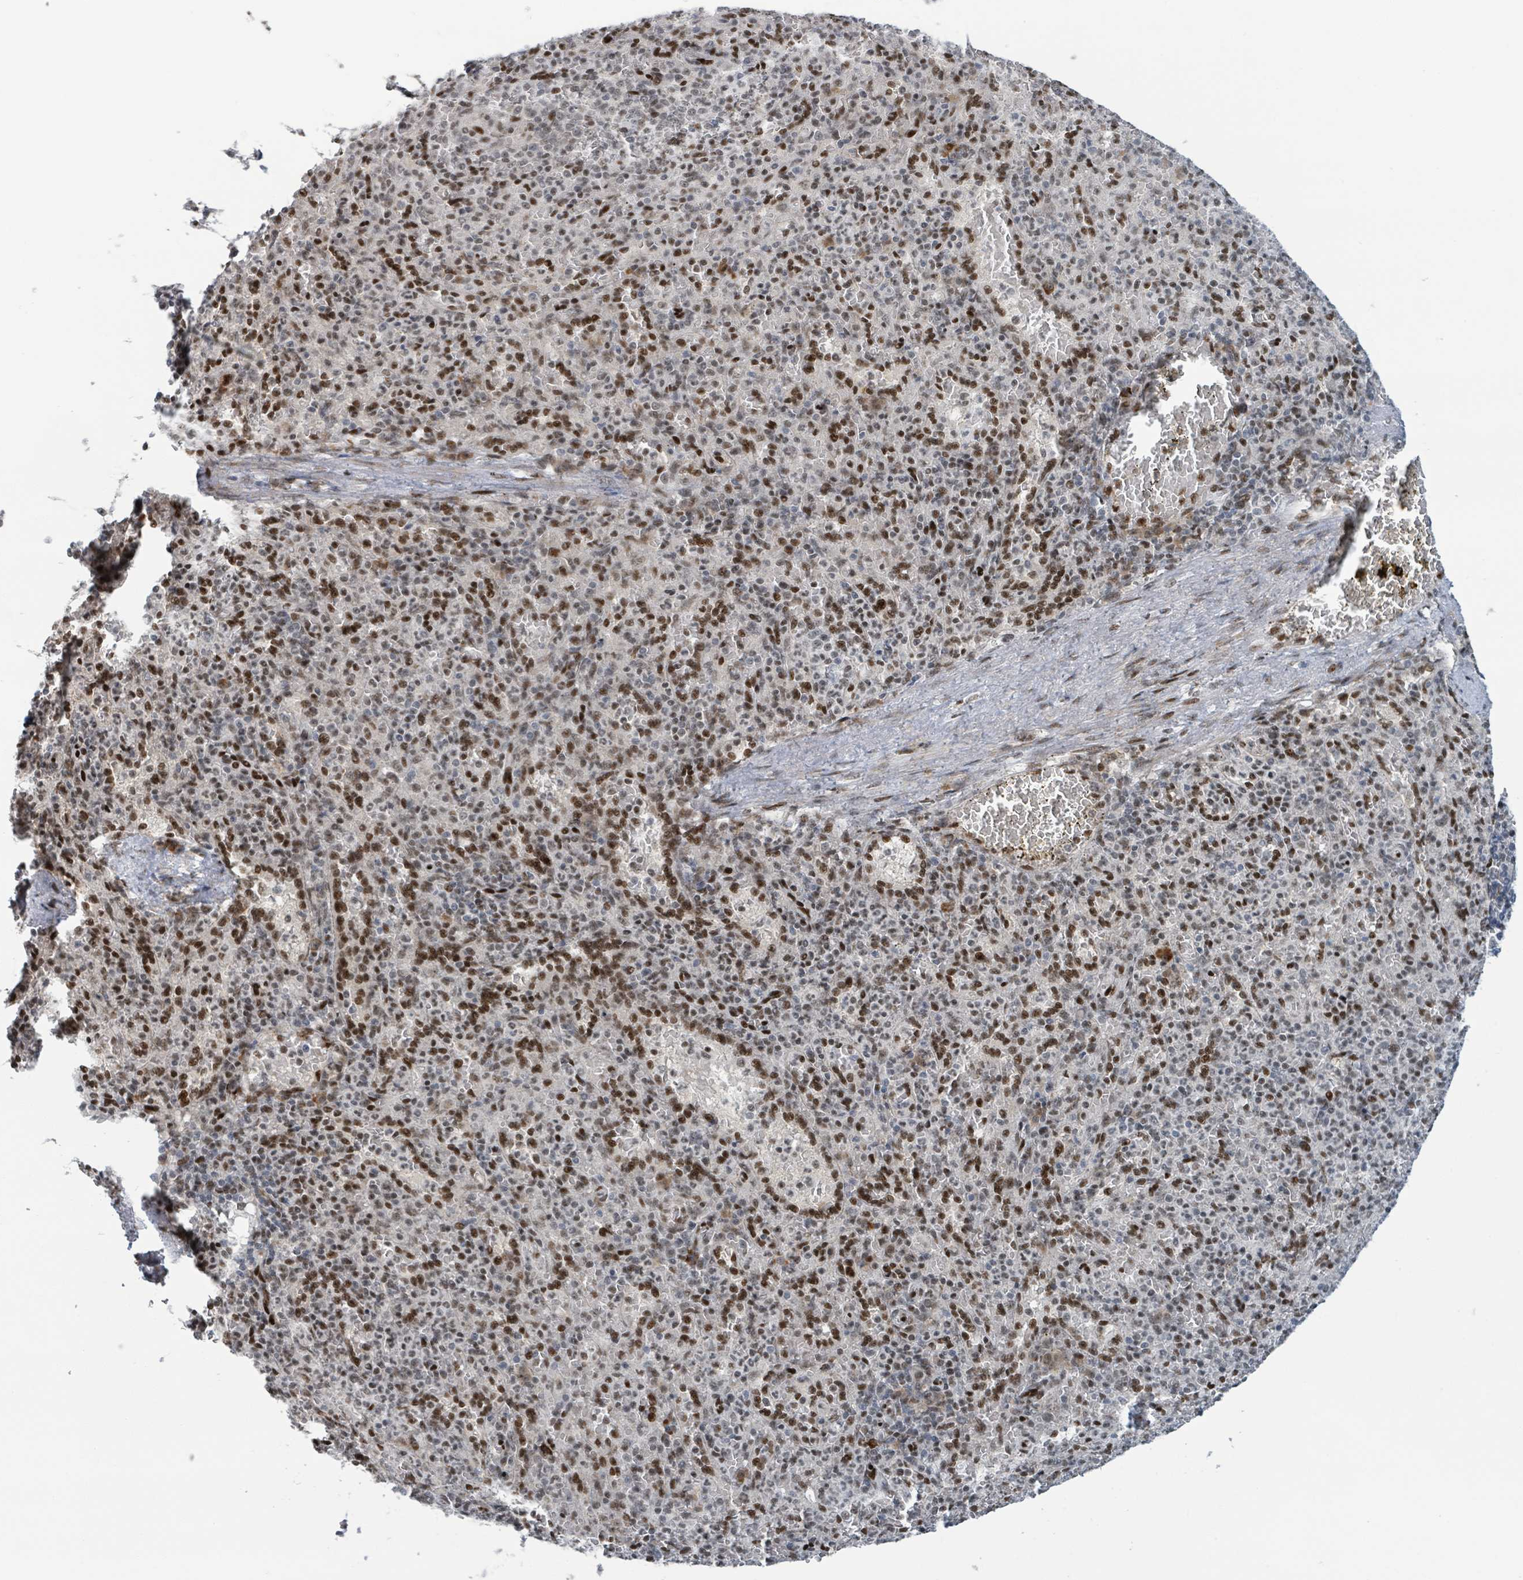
{"staining": {"intensity": "strong", "quantity": "25%-75%", "location": "nuclear"}, "tissue": "spleen", "cell_type": "Cells in red pulp", "image_type": "normal", "snomed": [{"axis": "morphology", "description": "Normal tissue, NOS"}, {"axis": "topography", "description": "Spleen"}], "caption": "An immunohistochemistry (IHC) micrograph of normal tissue is shown. Protein staining in brown highlights strong nuclear positivity in spleen within cells in red pulp. (DAB IHC, brown staining for protein, blue staining for nuclei).", "gene": "KLF3", "patient": {"sex": "female", "age": 74}}